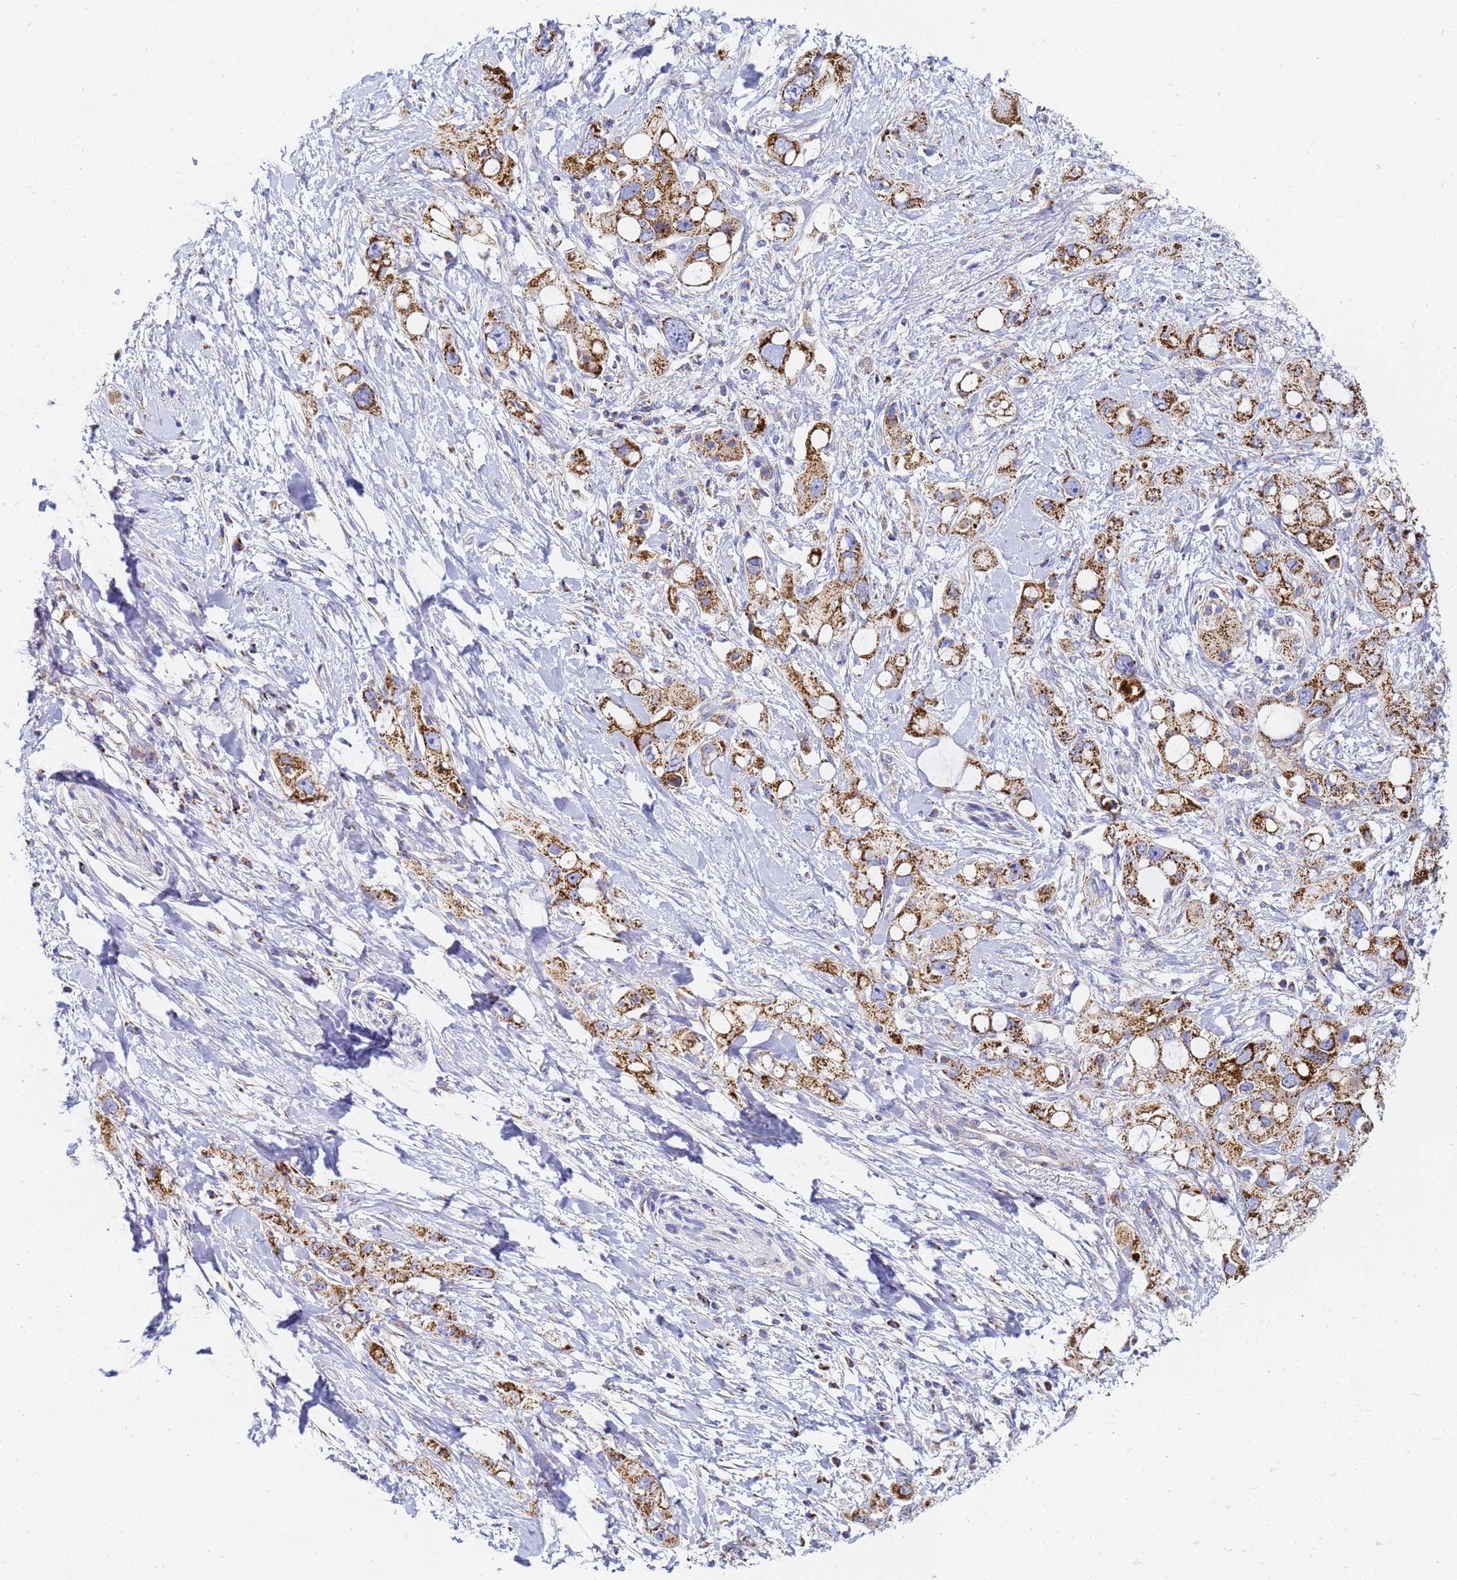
{"staining": {"intensity": "strong", "quantity": ">75%", "location": "cytoplasmic/membranous"}, "tissue": "pancreatic cancer", "cell_type": "Tumor cells", "image_type": "cancer", "snomed": [{"axis": "morphology", "description": "Adenocarcinoma, NOS"}, {"axis": "topography", "description": "Pancreas"}], "caption": "High-magnification brightfield microscopy of pancreatic cancer (adenocarcinoma) stained with DAB (3,3'-diaminobenzidine) (brown) and counterstained with hematoxylin (blue). tumor cells exhibit strong cytoplasmic/membranous staining is appreciated in about>75% of cells.", "gene": "CNIH4", "patient": {"sex": "female", "age": 56}}